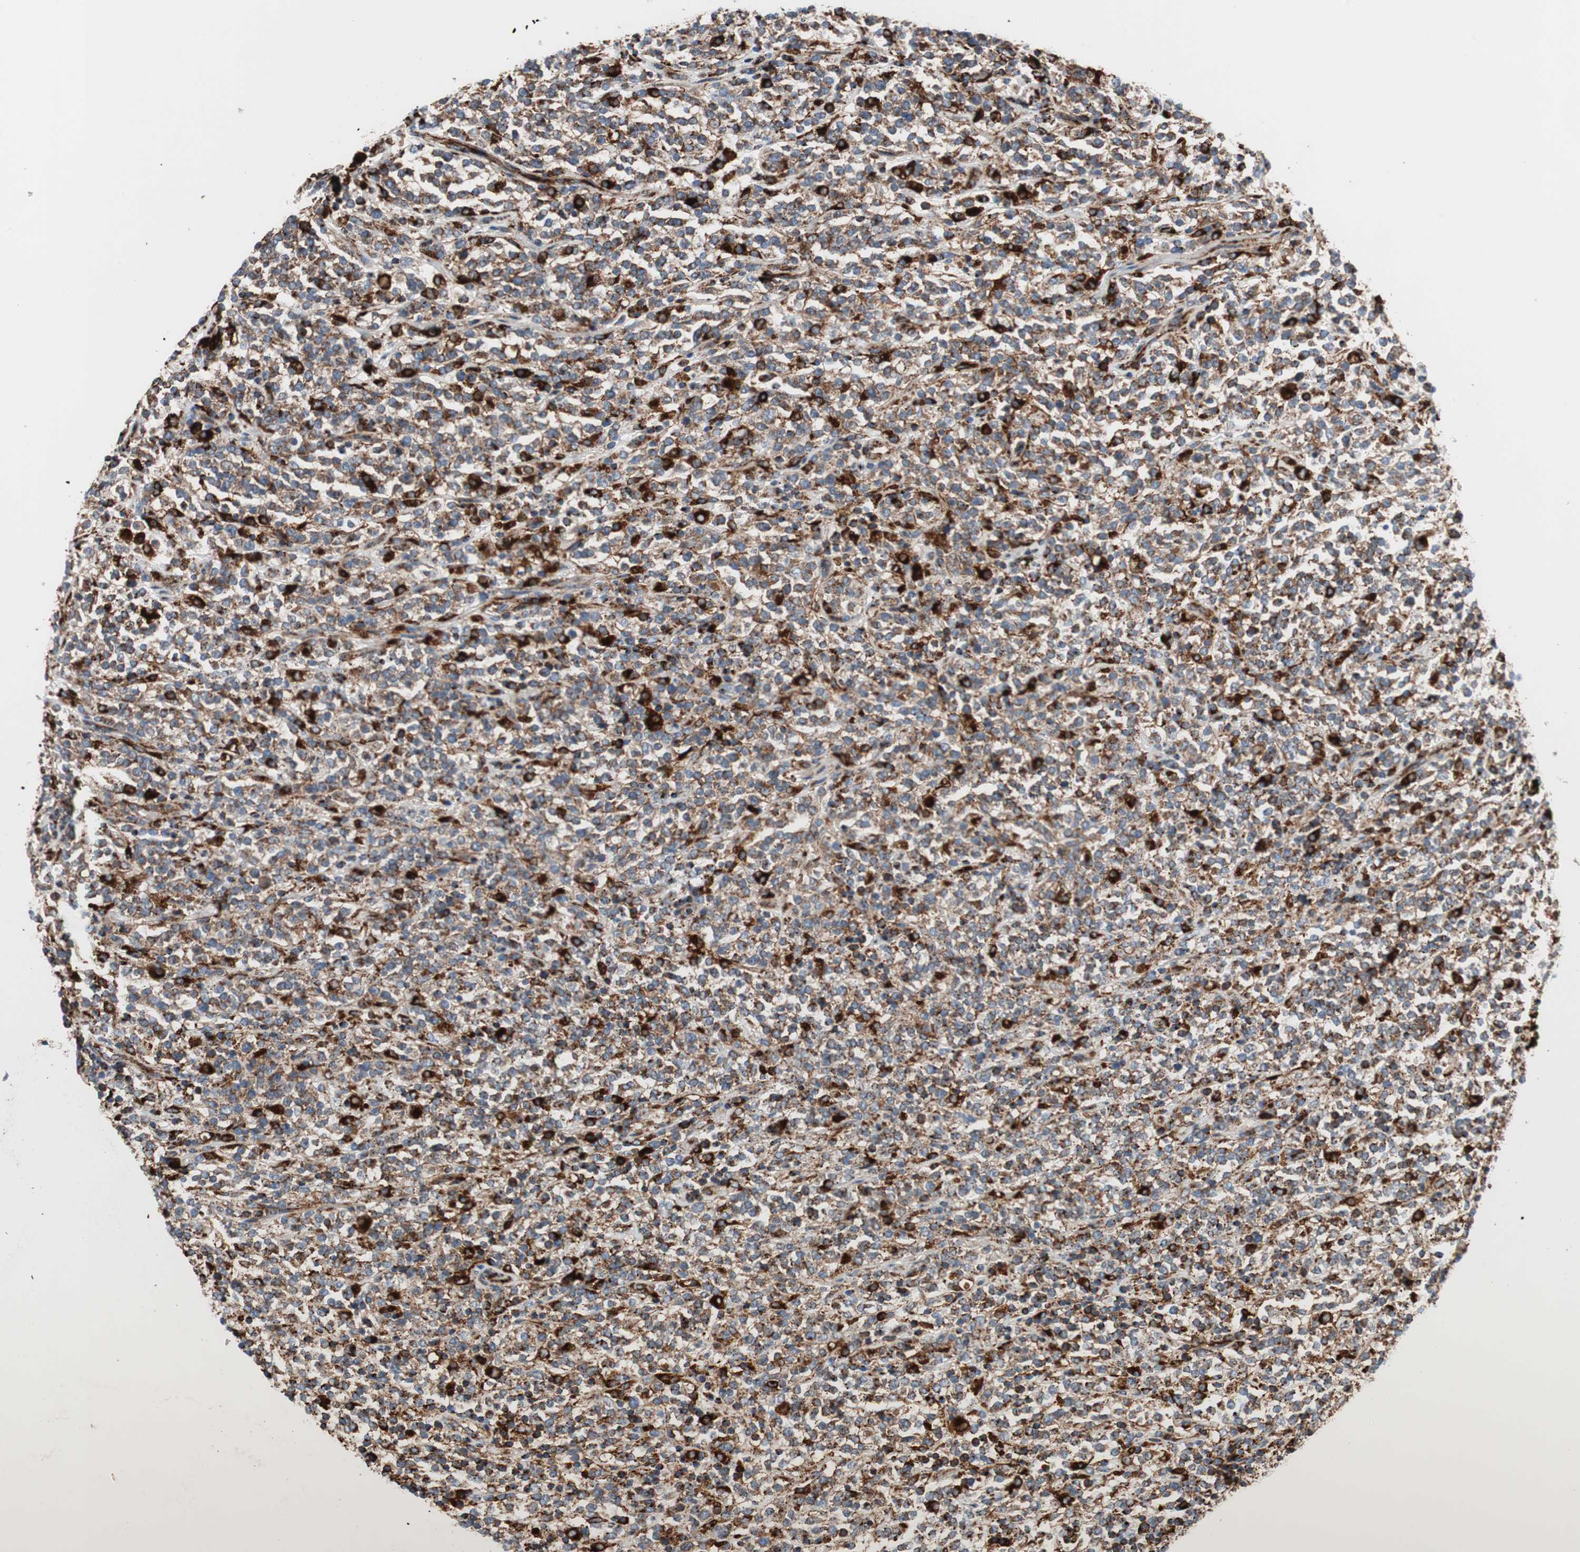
{"staining": {"intensity": "strong", "quantity": ">75%", "location": "cytoplasmic/membranous"}, "tissue": "lymphoma", "cell_type": "Tumor cells", "image_type": "cancer", "snomed": [{"axis": "morphology", "description": "Malignant lymphoma, non-Hodgkin's type, High grade"}, {"axis": "topography", "description": "Soft tissue"}], "caption": "Immunohistochemistry (IHC) image of neoplastic tissue: high-grade malignant lymphoma, non-Hodgkin's type stained using immunohistochemistry reveals high levels of strong protein expression localized specifically in the cytoplasmic/membranous of tumor cells, appearing as a cytoplasmic/membranous brown color.", "gene": "LAMP1", "patient": {"sex": "male", "age": 18}}